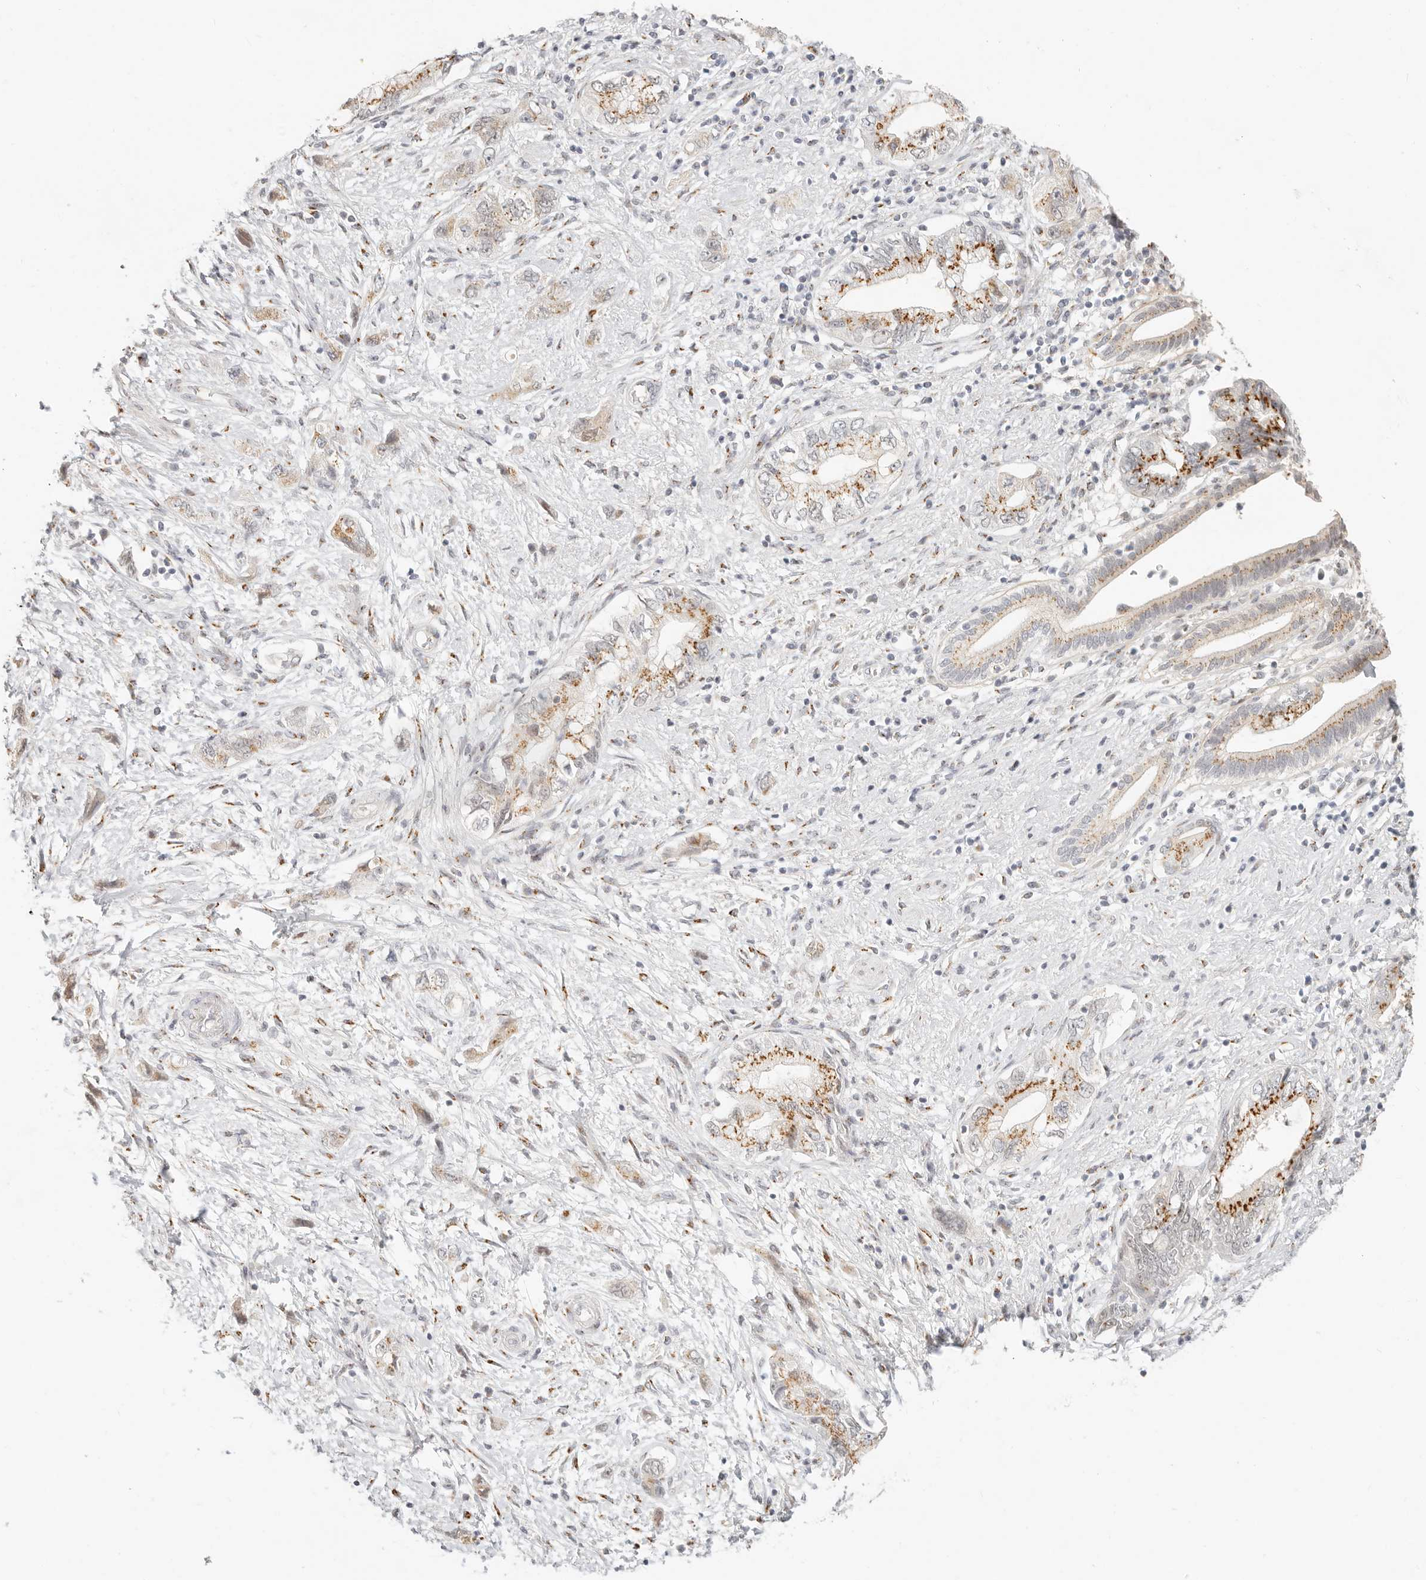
{"staining": {"intensity": "moderate", "quantity": ">75%", "location": "cytoplasmic/membranous"}, "tissue": "pancreatic cancer", "cell_type": "Tumor cells", "image_type": "cancer", "snomed": [{"axis": "morphology", "description": "Adenocarcinoma, NOS"}, {"axis": "topography", "description": "Pancreas"}], "caption": "Adenocarcinoma (pancreatic) stained with a protein marker exhibits moderate staining in tumor cells.", "gene": "FAM20B", "patient": {"sex": "female", "age": 73}}